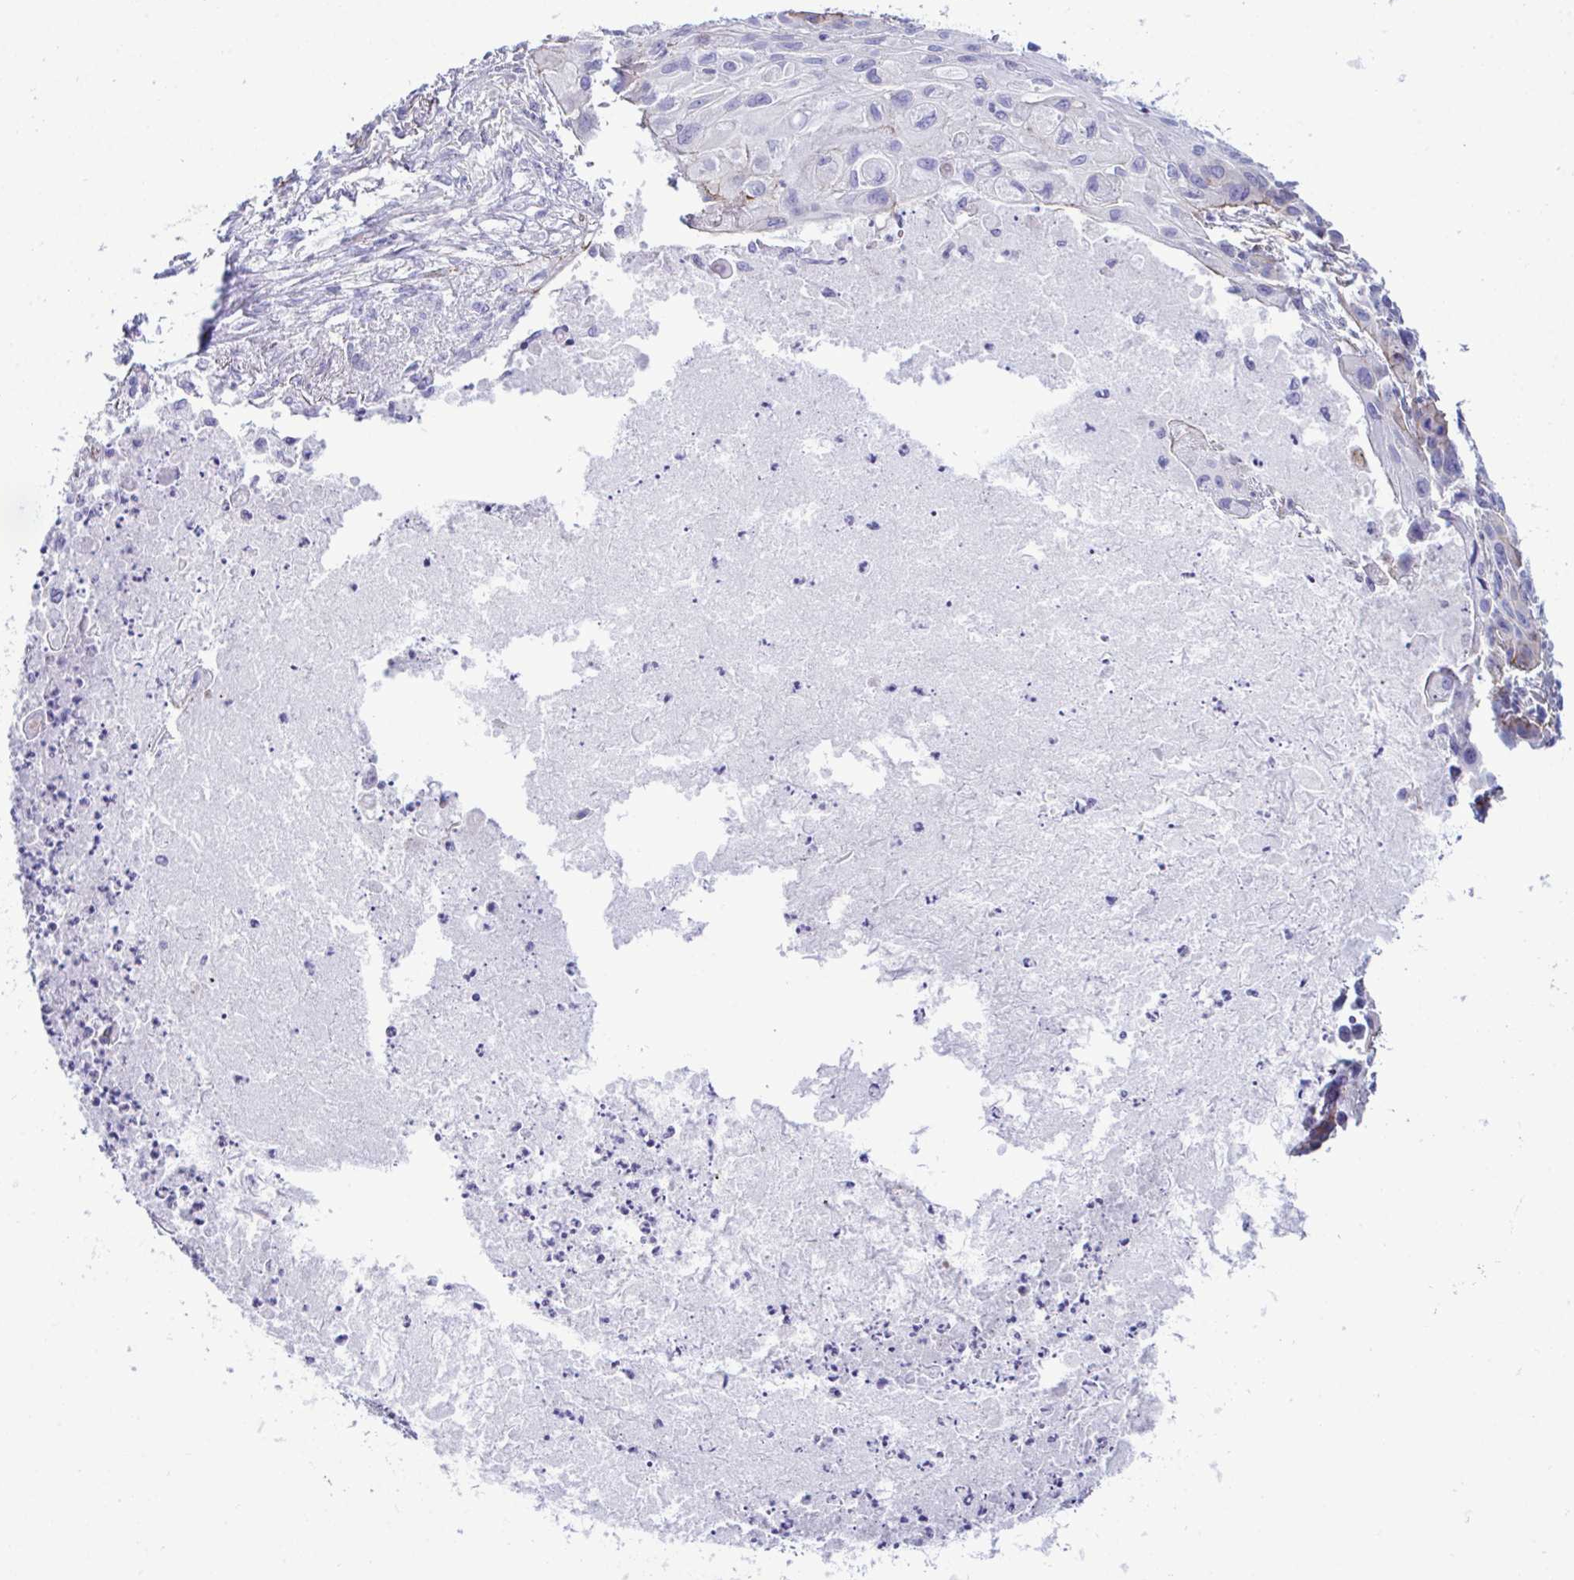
{"staining": {"intensity": "negative", "quantity": "none", "location": "none"}, "tissue": "lung cancer", "cell_type": "Tumor cells", "image_type": "cancer", "snomed": [{"axis": "morphology", "description": "Squamous cell carcinoma, NOS"}, {"axis": "topography", "description": "Lung"}], "caption": "Tumor cells show no significant expression in lung cancer (squamous cell carcinoma).", "gene": "SYNPO2L", "patient": {"sex": "male", "age": 71}}